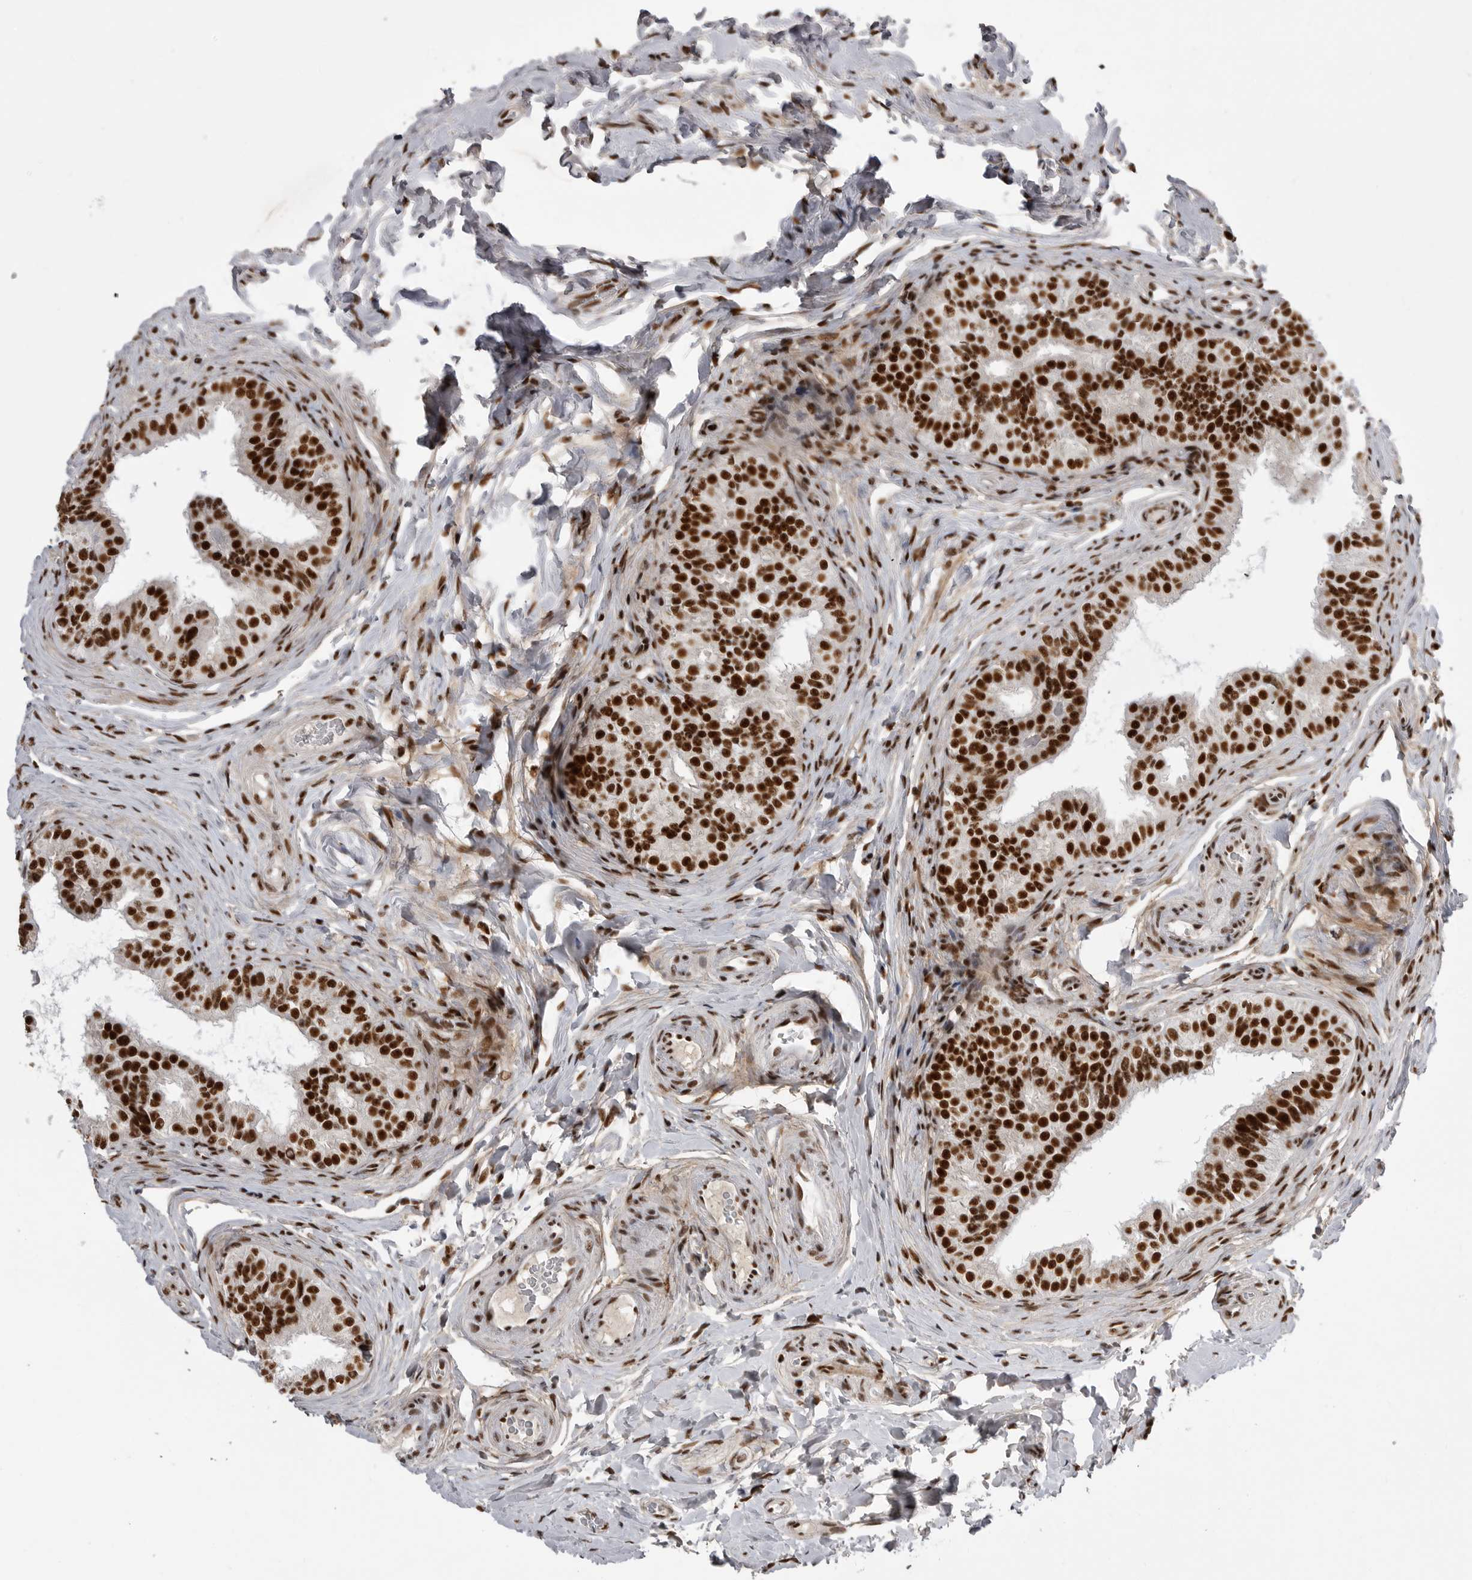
{"staining": {"intensity": "strong", "quantity": ">75%", "location": "nuclear"}, "tissue": "epididymis", "cell_type": "Glandular cells", "image_type": "normal", "snomed": [{"axis": "morphology", "description": "Normal tissue, NOS"}, {"axis": "topography", "description": "Epididymis"}], "caption": "An IHC image of normal tissue is shown. Protein staining in brown labels strong nuclear positivity in epididymis within glandular cells.", "gene": "PPP1R8", "patient": {"sex": "male", "age": 49}}